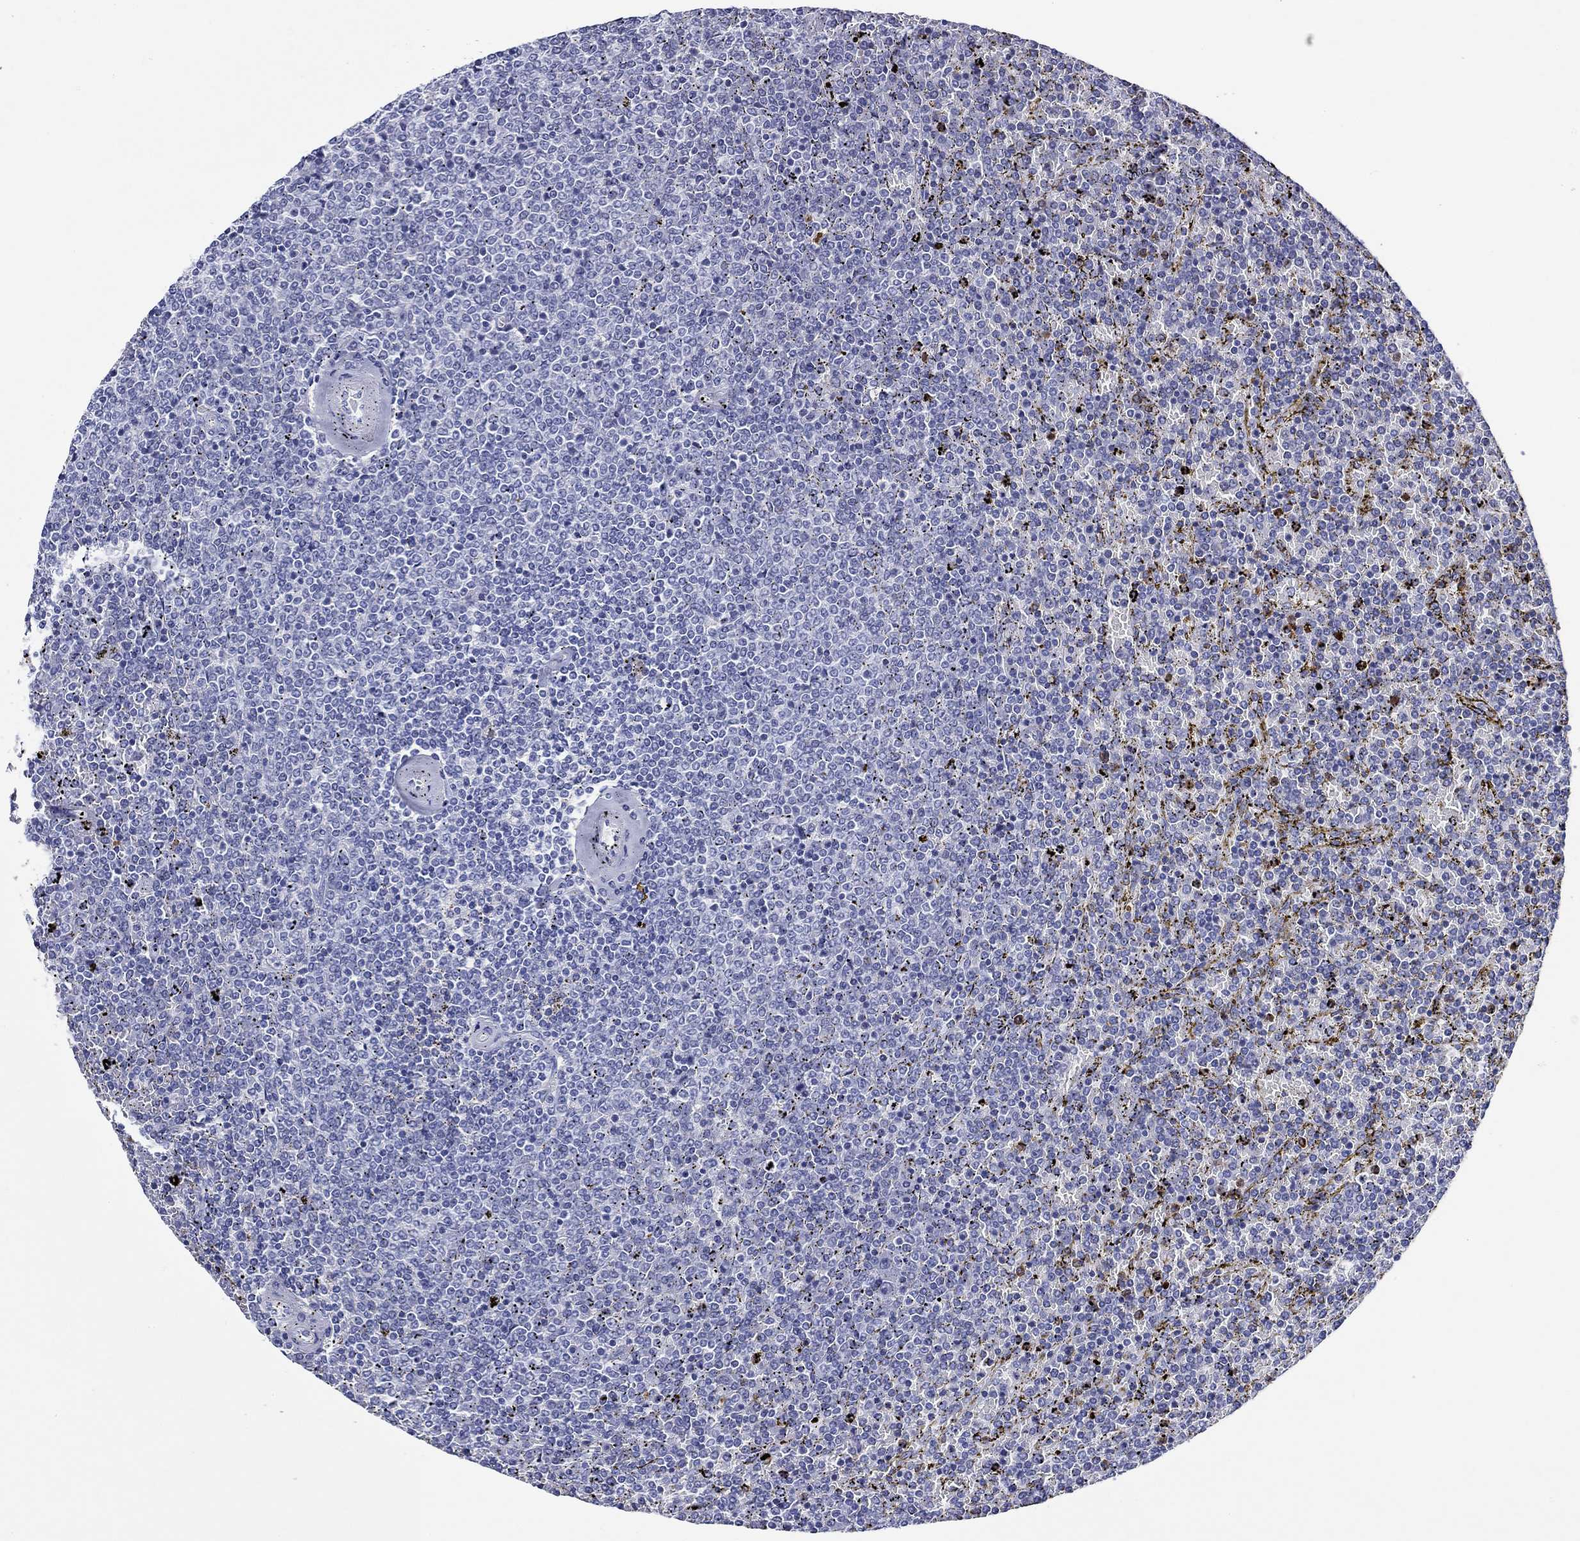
{"staining": {"intensity": "negative", "quantity": "none", "location": "none"}, "tissue": "lymphoma", "cell_type": "Tumor cells", "image_type": "cancer", "snomed": [{"axis": "morphology", "description": "Malignant lymphoma, non-Hodgkin's type, Low grade"}, {"axis": "topography", "description": "Spleen"}], "caption": "This is an immunohistochemistry histopathology image of low-grade malignant lymphoma, non-Hodgkin's type. There is no staining in tumor cells.", "gene": "EPX", "patient": {"sex": "female", "age": 77}}